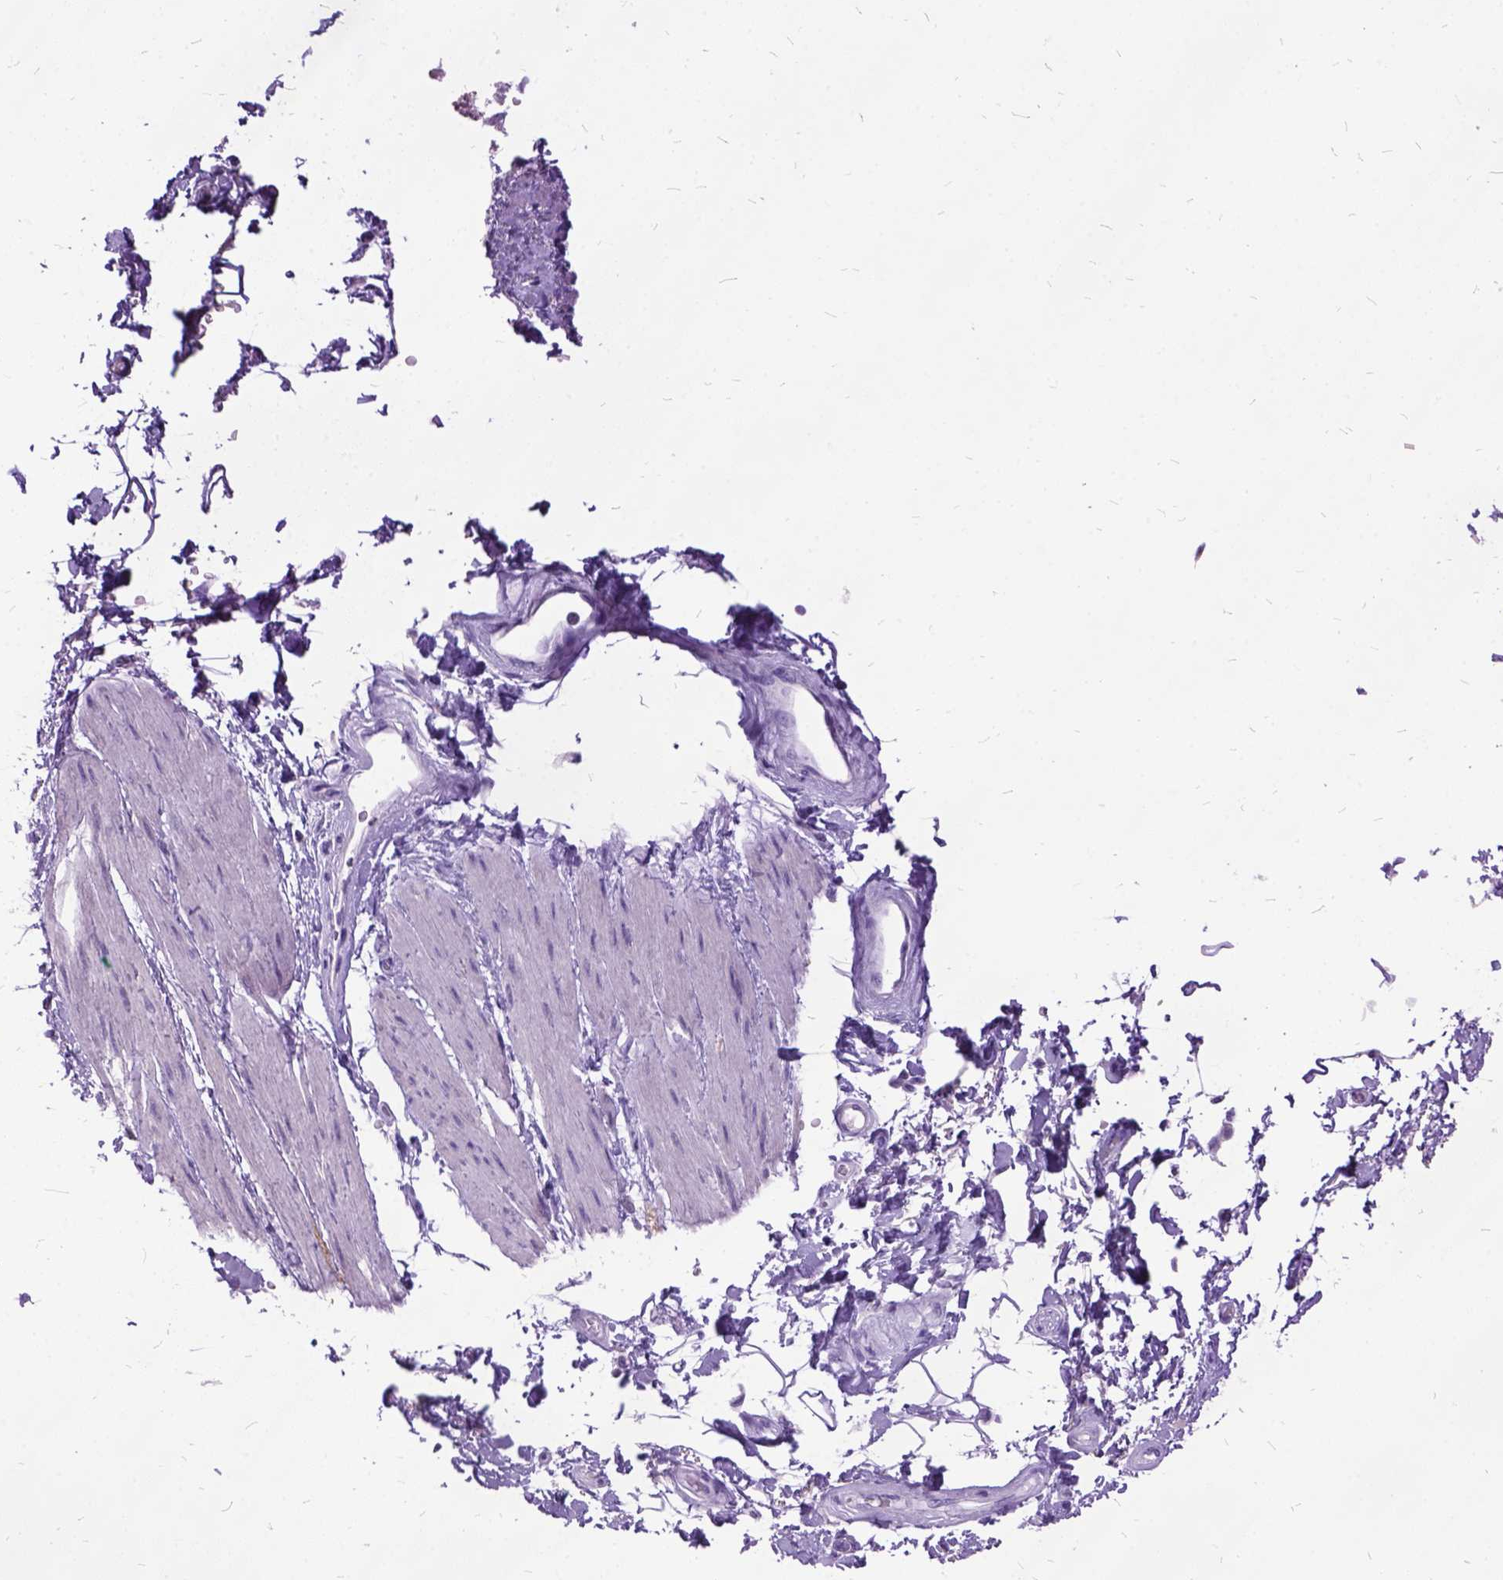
{"staining": {"intensity": "negative", "quantity": "none", "location": "none"}, "tissue": "adipose tissue", "cell_type": "Adipocytes", "image_type": "normal", "snomed": [{"axis": "morphology", "description": "Normal tissue, NOS"}, {"axis": "topography", "description": "Anal"}, {"axis": "topography", "description": "Peripheral nerve tissue"}], "caption": "Immunohistochemistry (IHC) histopathology image of unremarkable adipose tissue: adipose tissue stained with DAB exhibits no significant protein staining in adipocytes. The staining was performed using DAB (3,3'-diaminobenzidine) to visualize the protein expression in brown, while the nuclei were stained in blue with hematoxylin (Magnification: 20x).", "gene": "MME", "patient": {"sex": "male", "age": 51}}